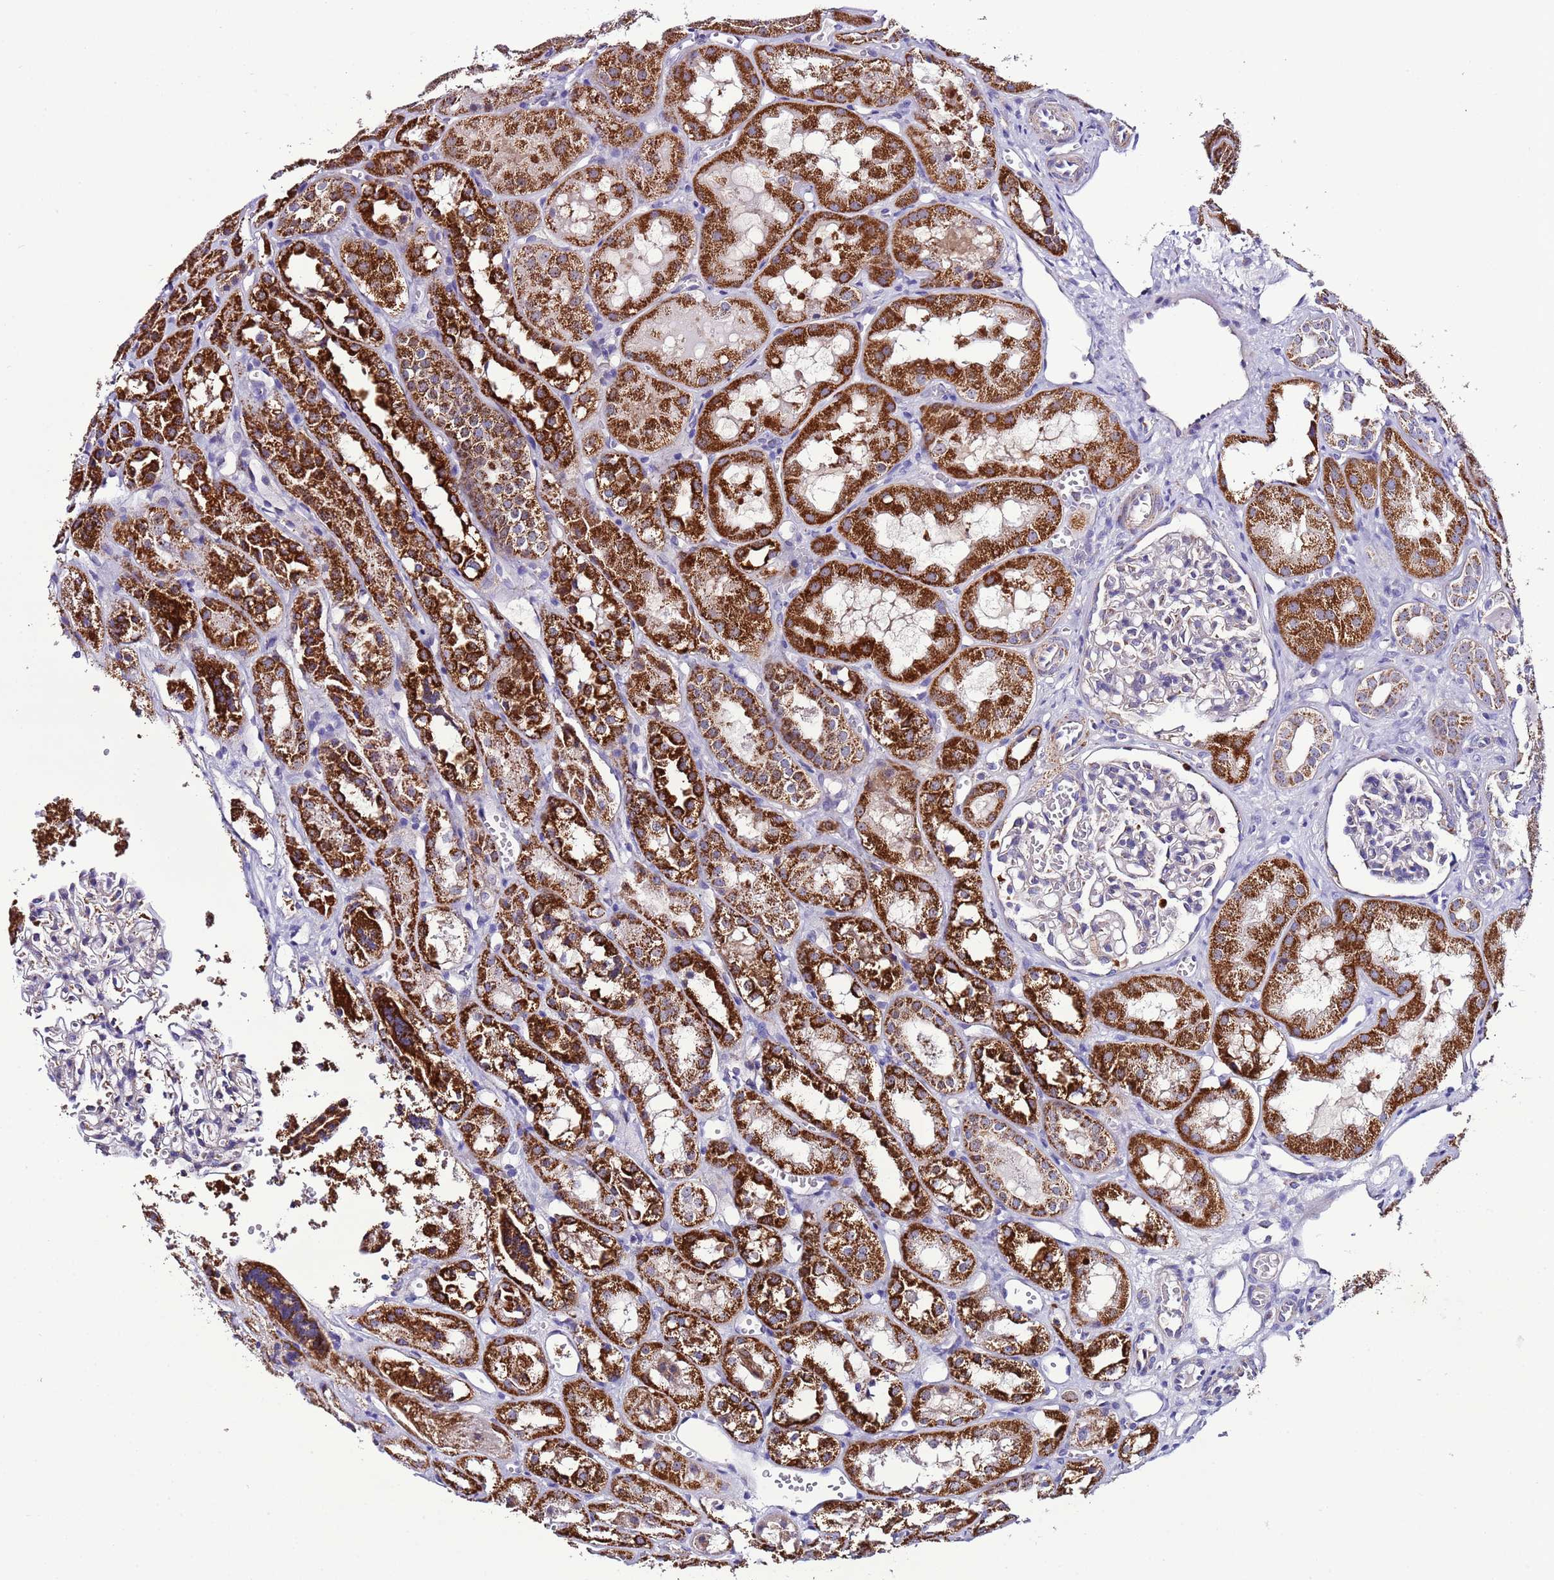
{"staining": {"intensity": "negative", "quantity": "none", "location": "none"}, "tissue": "kidney", "cell_type": "Cells in glomeruli", "image_type": "normal", "snomed": [{"axis": "morphology", "description": "Normal tissue, NOS"}, {"axis": "topography", "description": "Kidney"}], "caption": "The immunohistochemistry (IHC) photomicrograph has no significant staining in cells in glomeruli of kidney. (Stains: DAB (3,3'-diaminobenzidine) IHC with hematoxylin counter stain, Microscopy: brightfield microscopy at high magnification).", "gene": "UEVLD", "patient": {"sex": "male", "age": 16}}